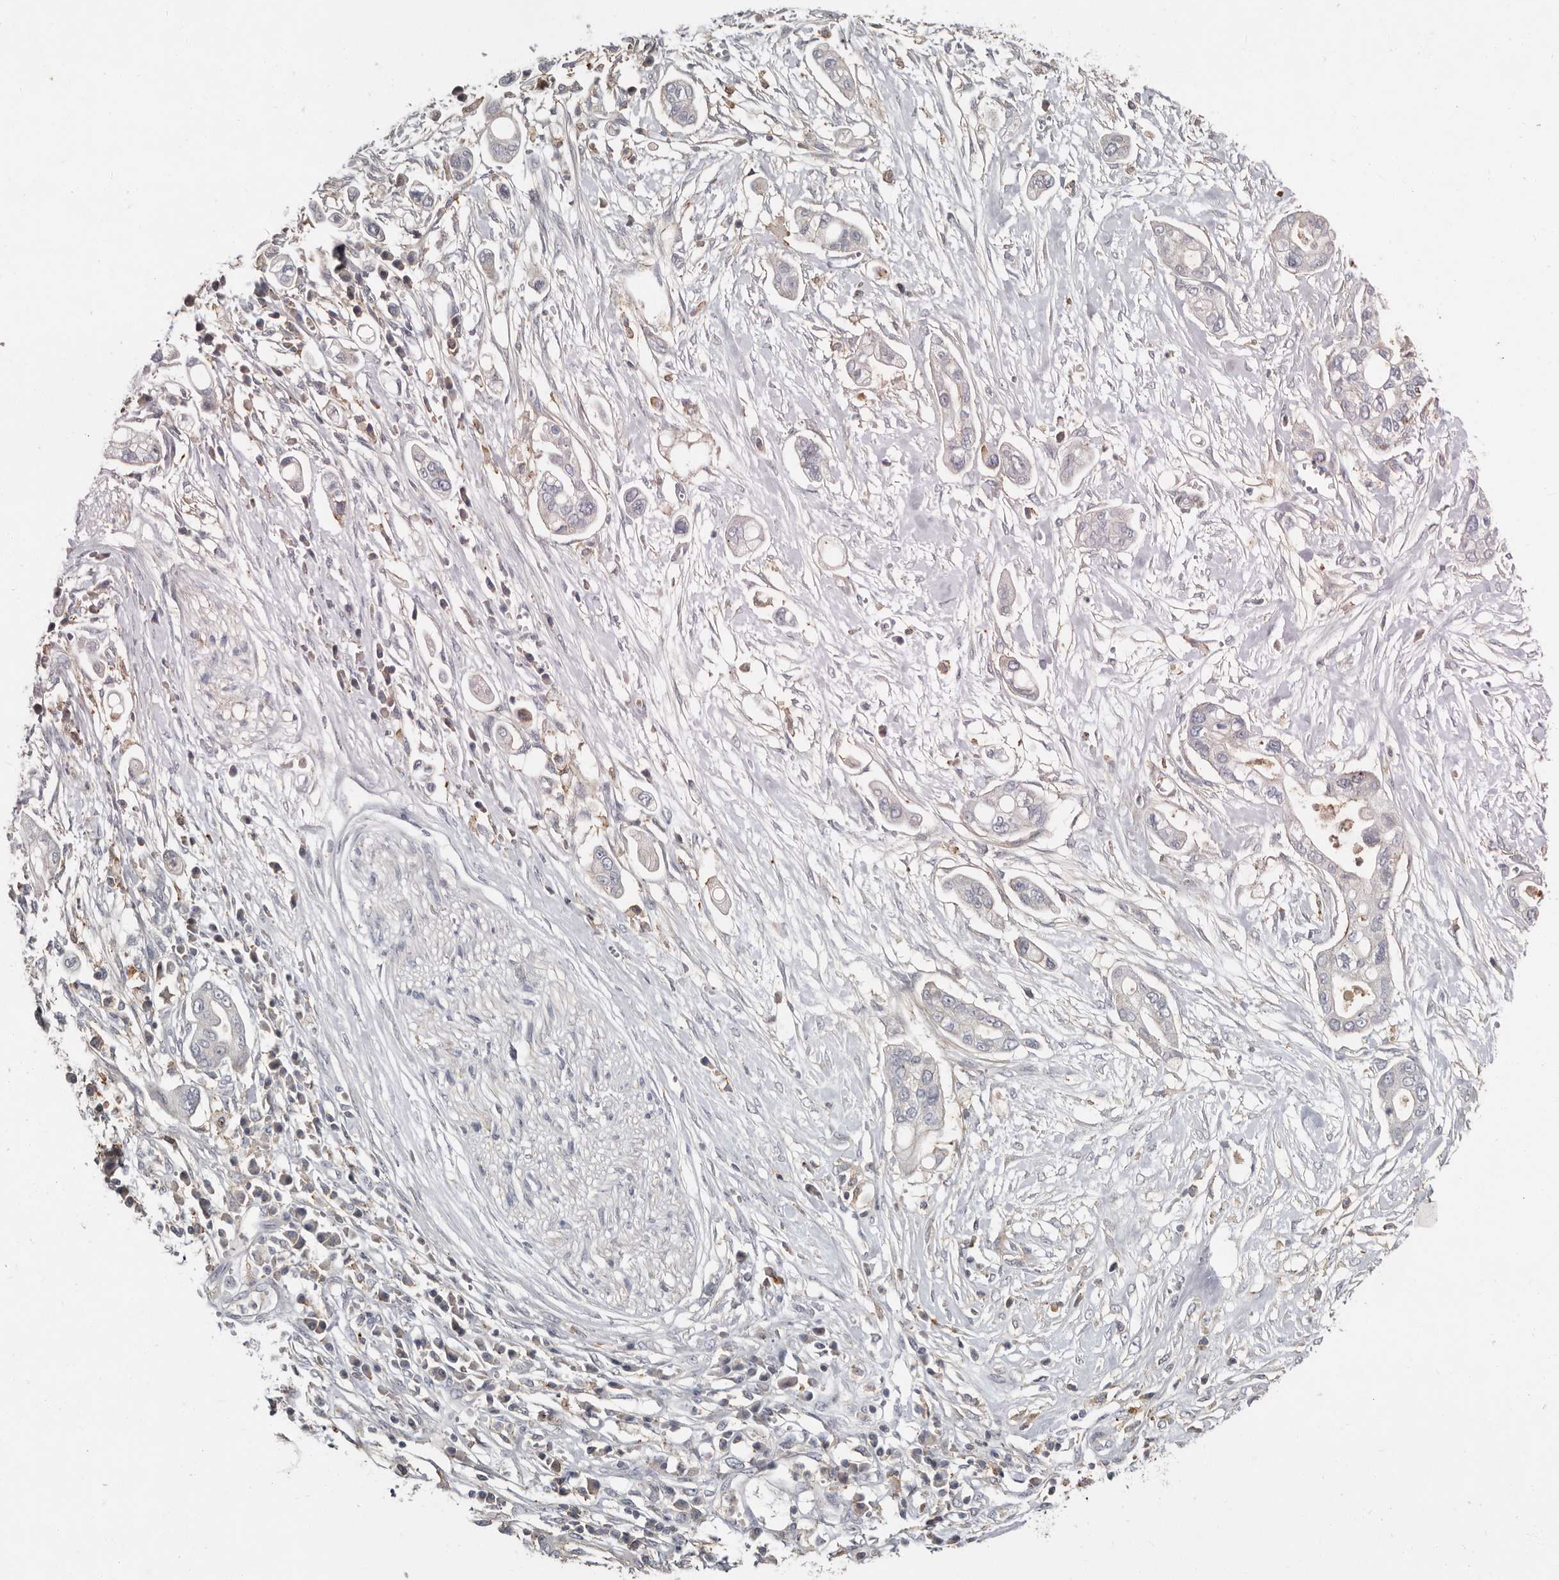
{"staining": {"intensity": "negative", "quantity": "none", "location": "none"}, "tissue": "pancreatic cancer", "cell_type": "Tumor cells", "image_type": "cancer", "snomed": [{"axis": "morphology", "description": "Adenocarcinoma, NOS"}, {"axis": "topography", "description": "Pancreas"}], "caption": "Tumor cells show no significant expression in pancreatic cancer (adenocarcinoma).", "gene": "KIF26B", "patient": {"sex": "male", "age": 68}}